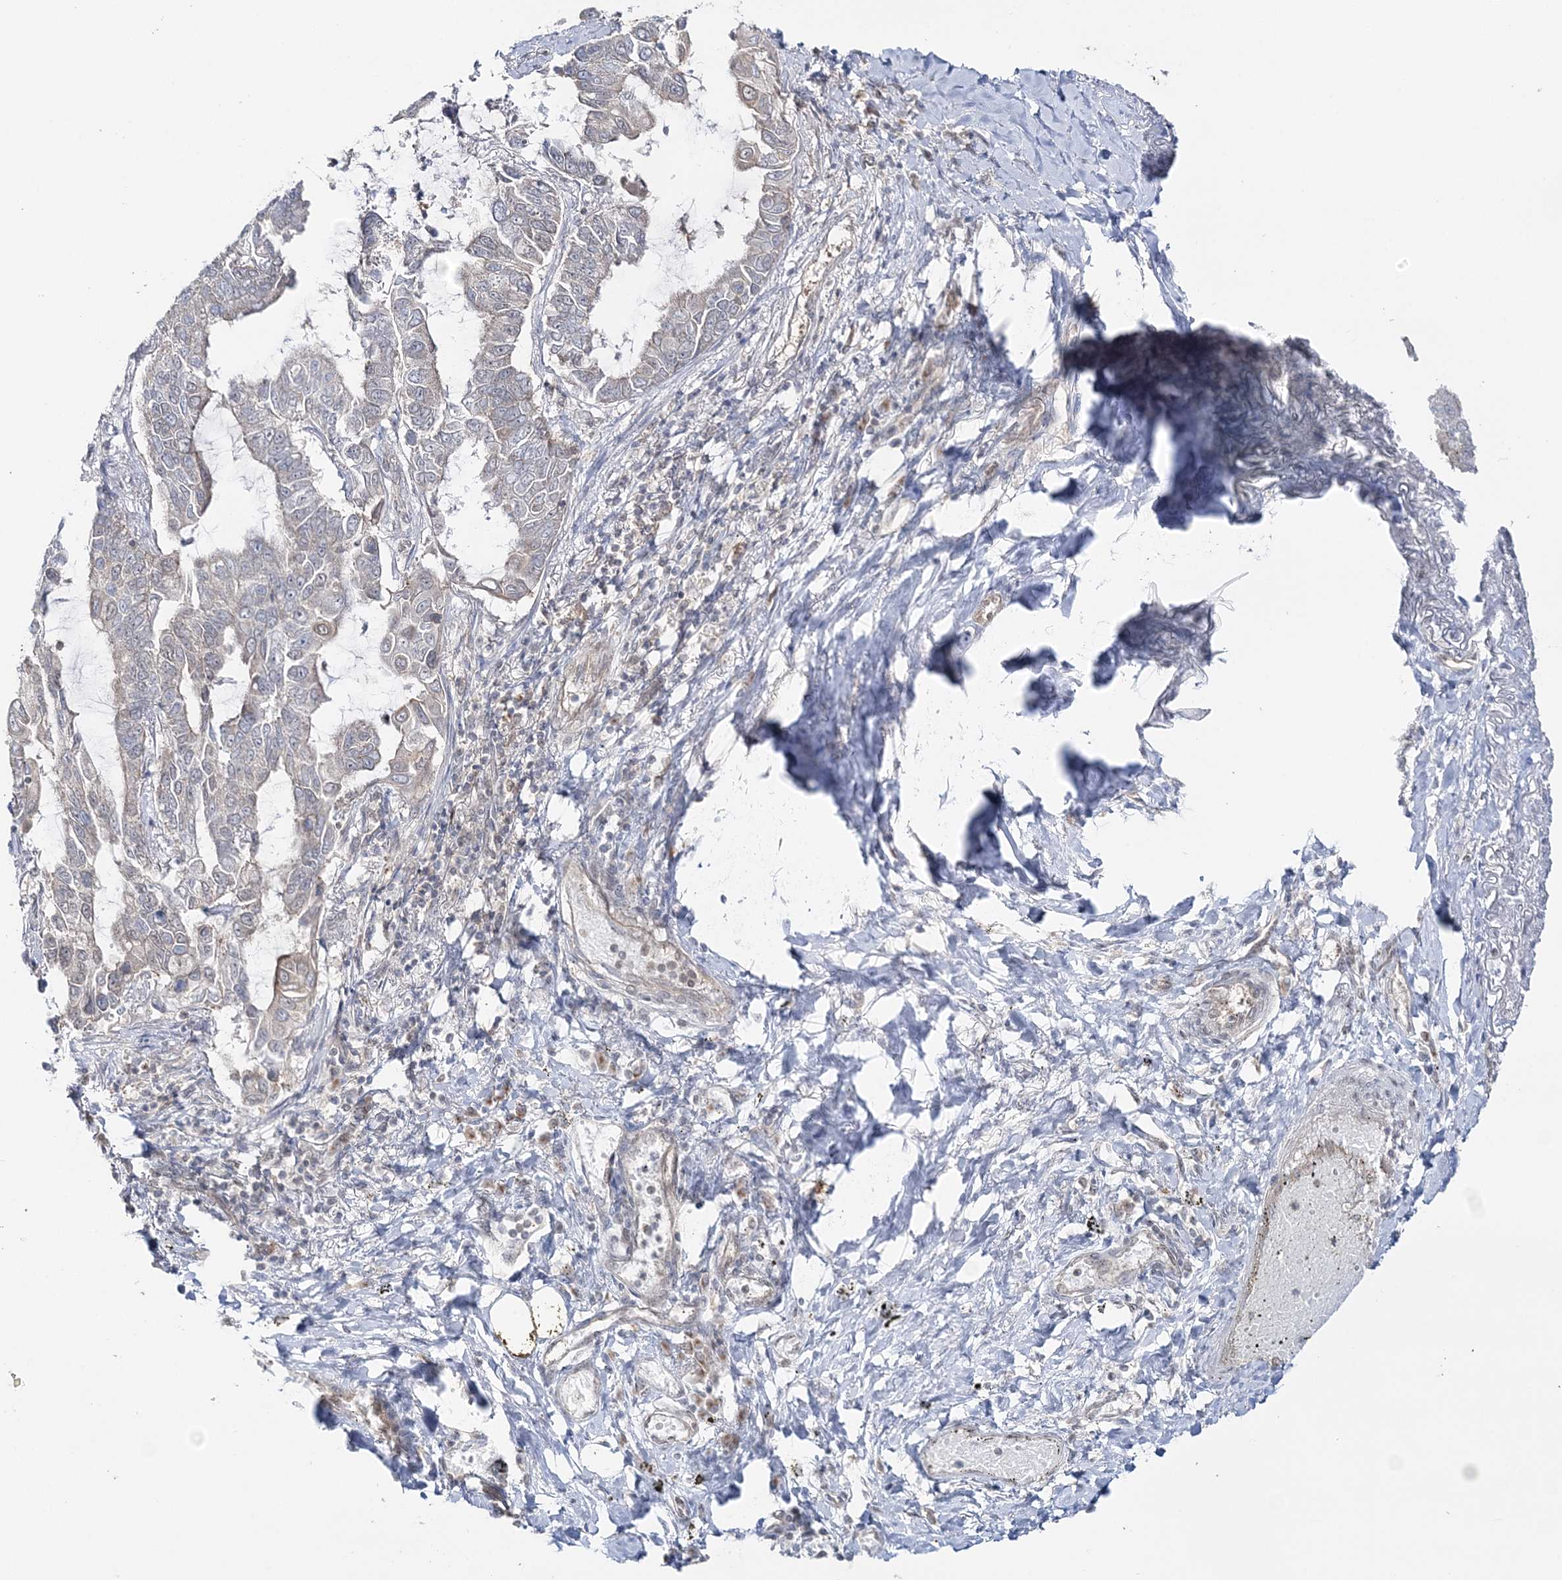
{"staining": {"intensity": "negative", "quantity": "none", "location": "none"}, "tissue": "lung cancer", "cell_type": "Tumor cells", "image_type": "cancer", "snomed": [{"axis": "morphology", "description": "Adenocarcinoma, NOS"}, {"axis": "topography", "description": "Lung"}], "caption": "Lung adenocarcinoma was stained to show a protein in brown. There is no significant positivity in tumor cells. (Immunohistochemistry (ihc), brightfield microscopy, high magnification).", "gene": "ZFAND6", "patient": {"sex": "male", "age": 64}}